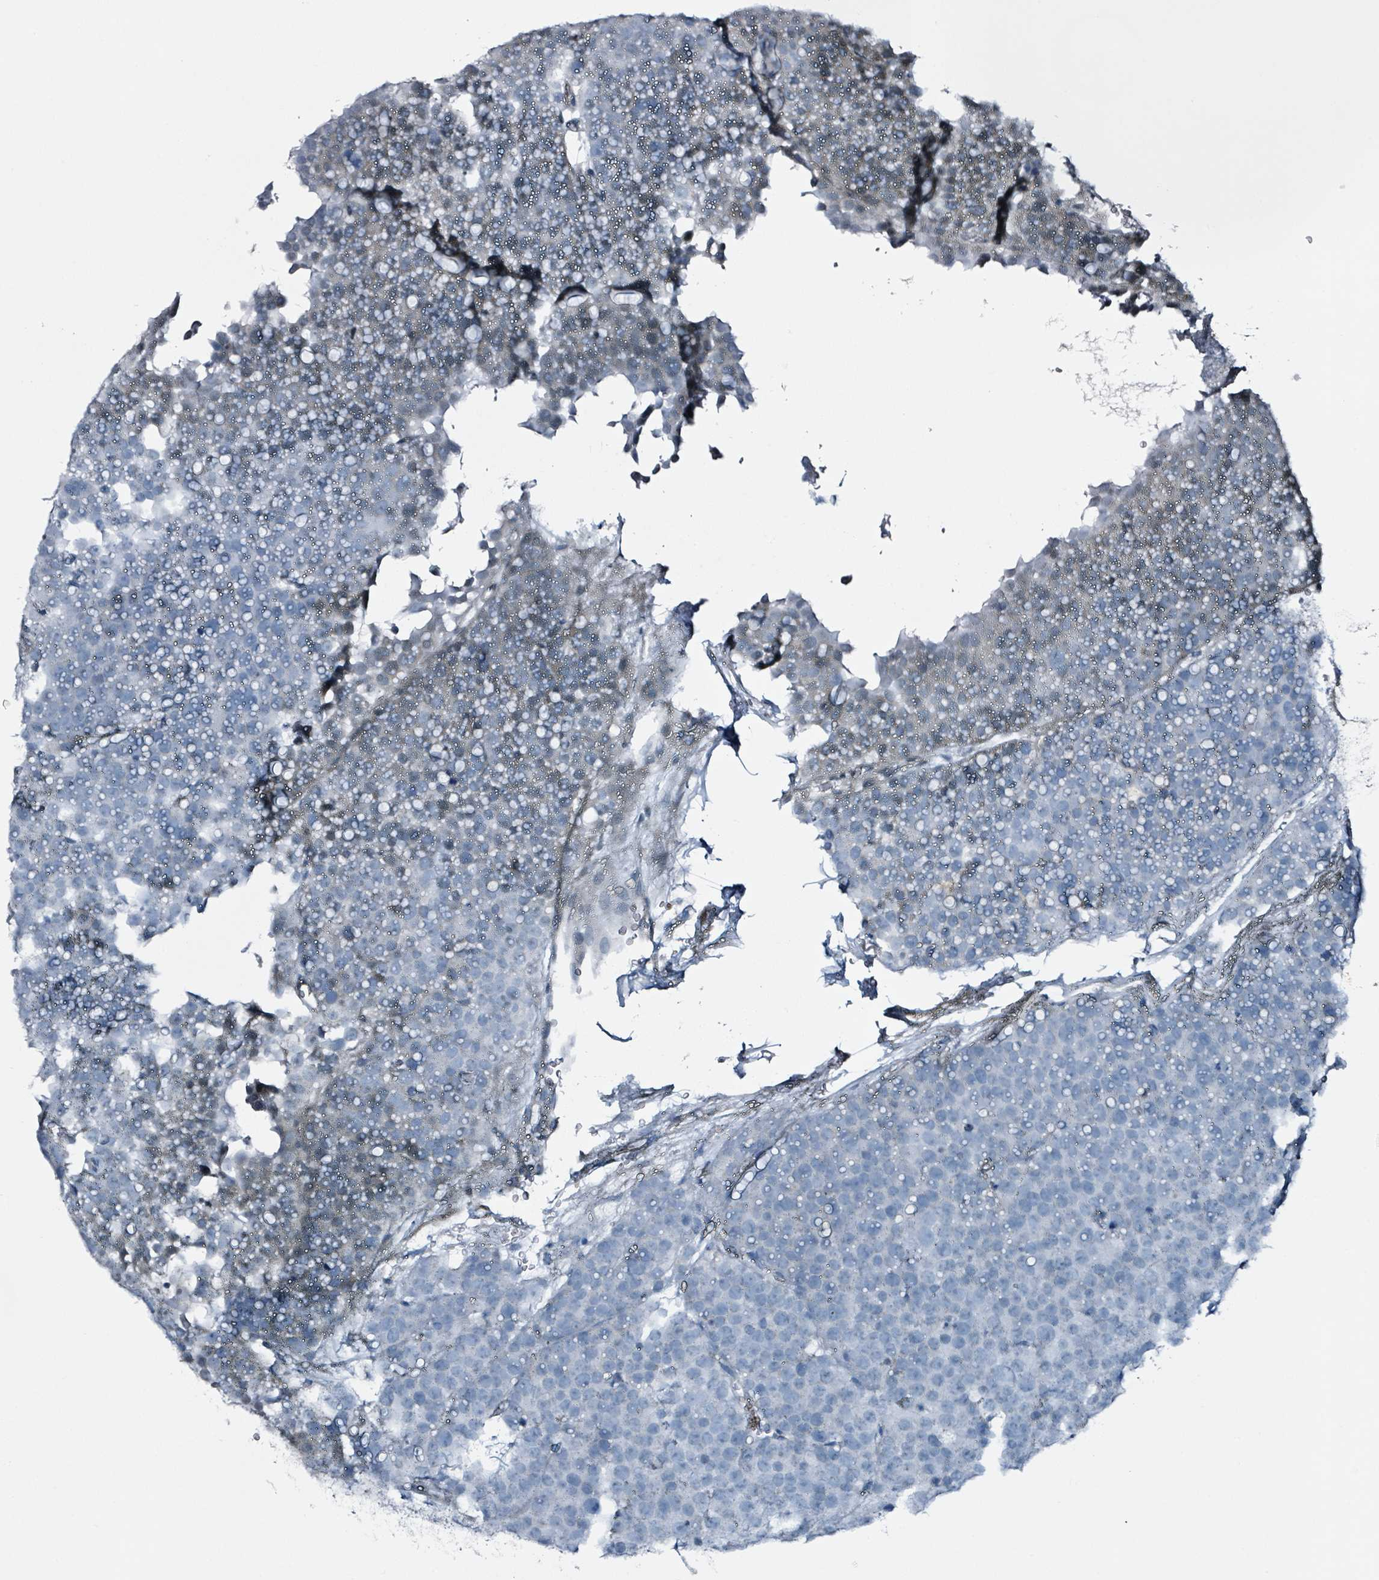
{"staining": {"intensity": "negative", "quantity": "none", "location": "none"}, "tissue": "testis cancer", "cell_type": "Tumor cells", "image_type": "cancer", "snomed": [{"axis": "morphology", "description": "Seminoma, NOS"}, {"axis": "topography", "description": "Testis"}], "caption": "Tumor cells show no significant protein staining in testis cancer (seminoma). The staining is performed using DAB (3,3'-diaminobenzidine) brown chromogen with nuclei counter-stained in using hematoxylin.", "gene": "CA9", "patient": {"sex": "male", "age": 71}}